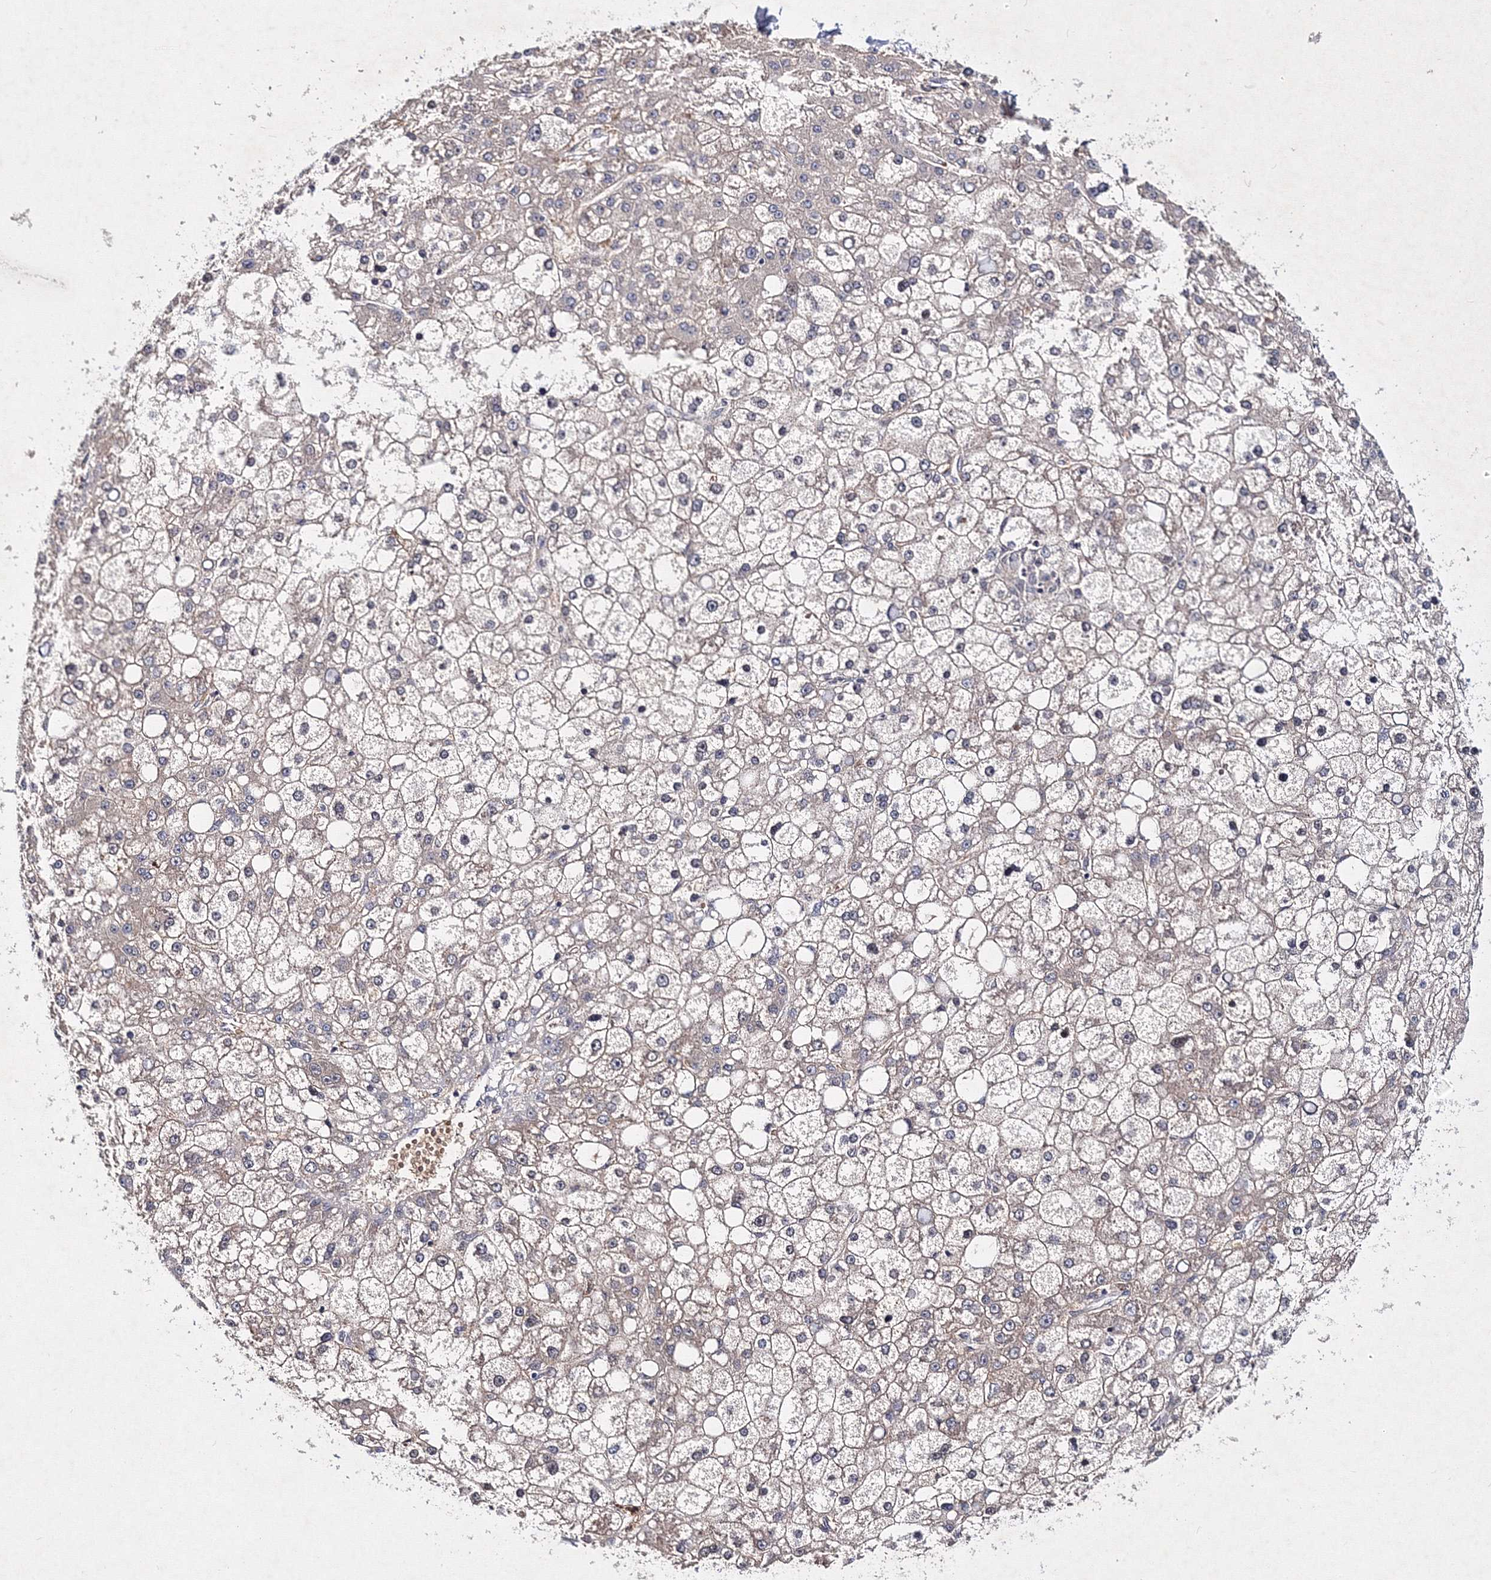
{"staining": {"intensity": "weak", "quantity": "<25%", "location": "cytoplasmic/membranous"}, "tissue": "liver cancer", "cell_type": "Tumor cells", "image_type": "cancer", "snomed": [{"axis": "morphology", "description": "Carcinoma, Hepatocellular, NOS"}, {"axis": "topography", "description": "Liver"}], "caption": "The photomicrograph shows no staining of tumor cells in liver cancer.", "gene": "C11orf52", "patient": {"sex": "male", "age": 67}}